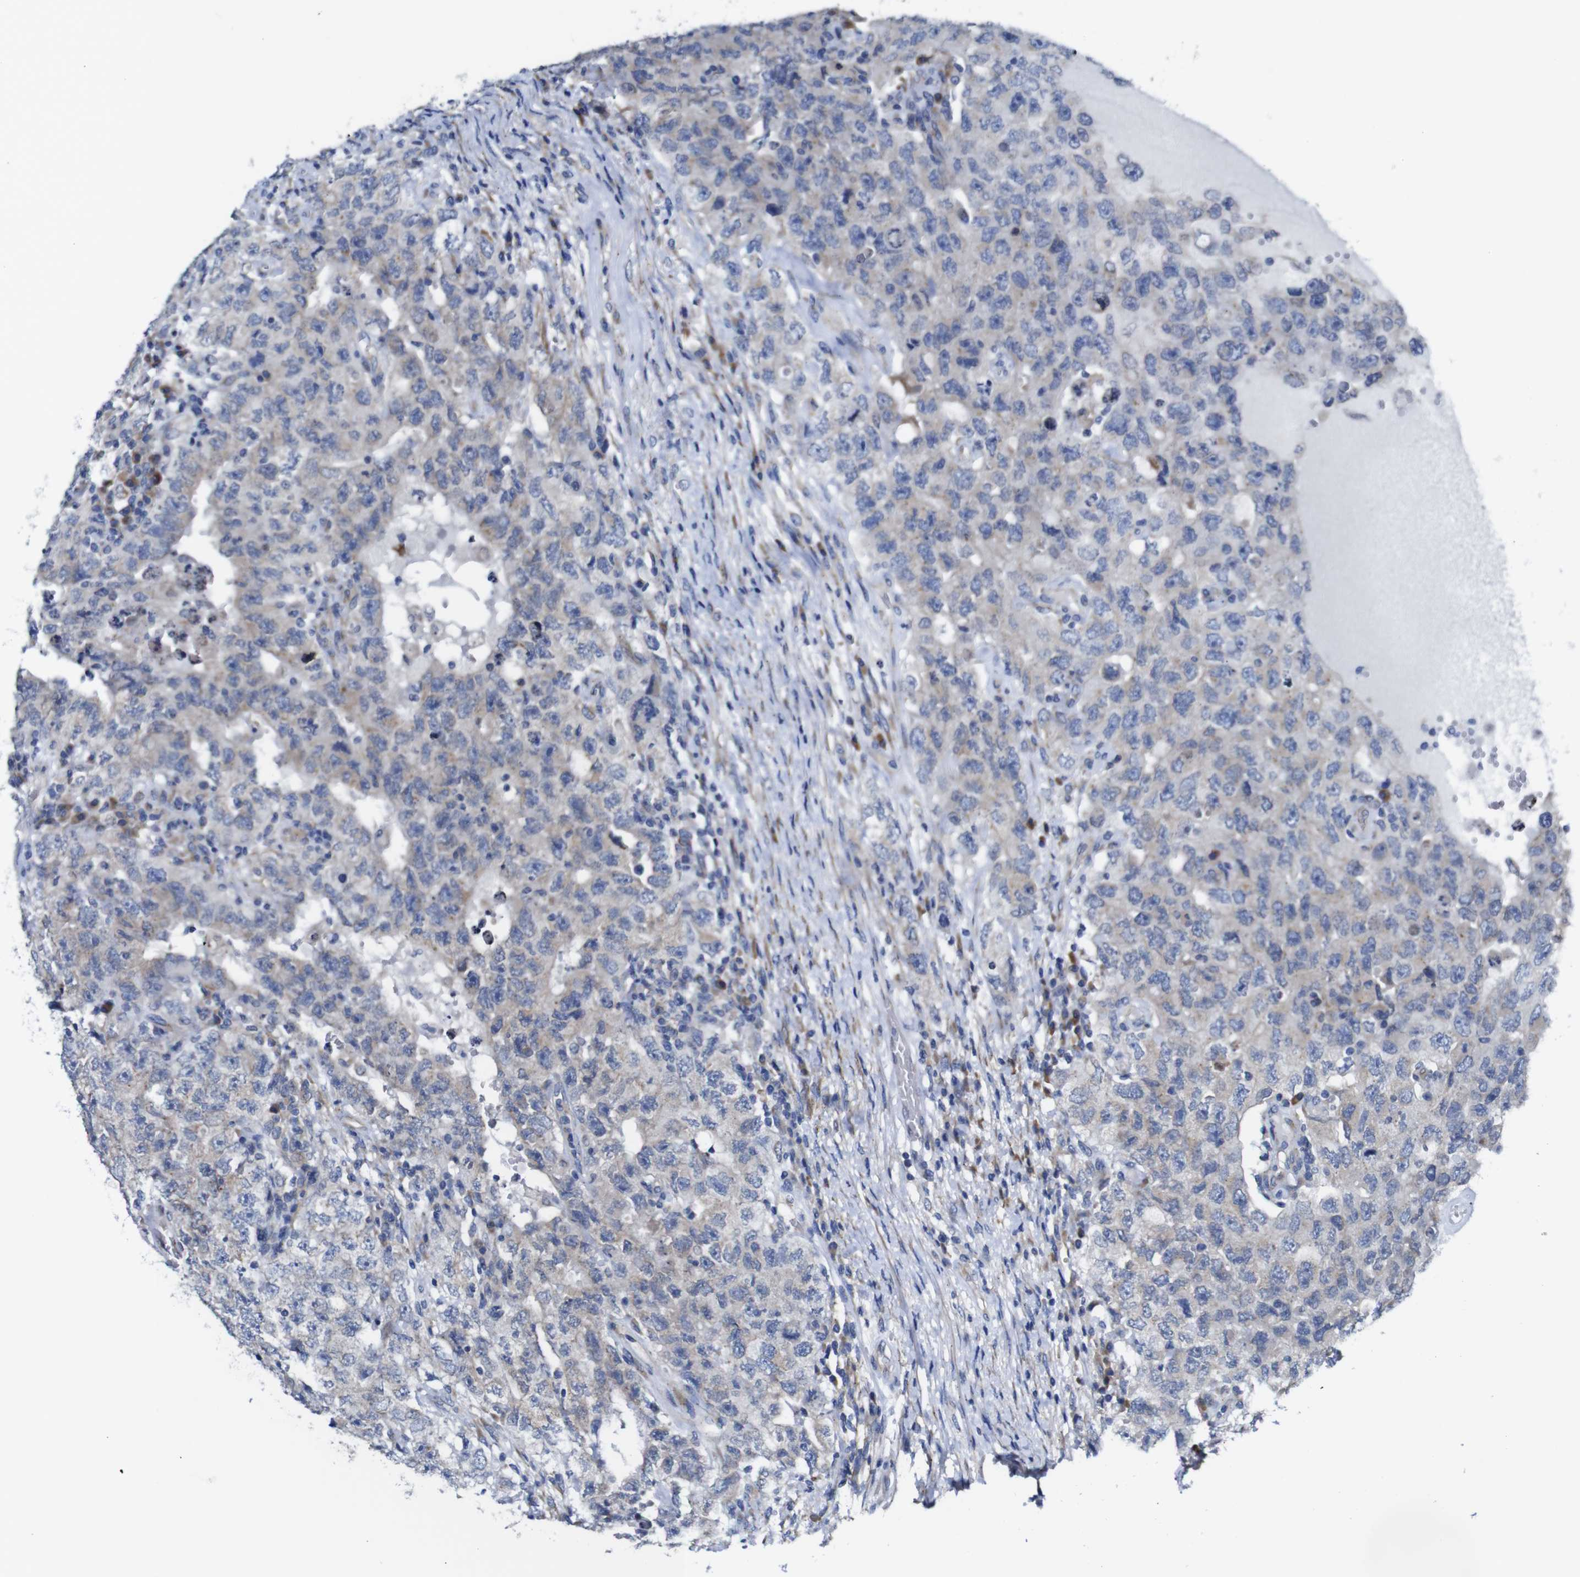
{"staining": {"intensity": "negative", "quantity": "none", "location": "none"}, "tissue": "testis cancer", "cell_type": "Tumor cells", "image_type": "cancer", "snomed": [{"axis": "morphology", "description": "Carcinoma, Embryonal, NOS"}, {"axis": "topography", "description": "Testis"}], "caption": "Image shows no significant protein positivity in tumor cells of testis cancer.", "gene": "DDRGK1", "patient": {"sex": "male", "age": 26}}